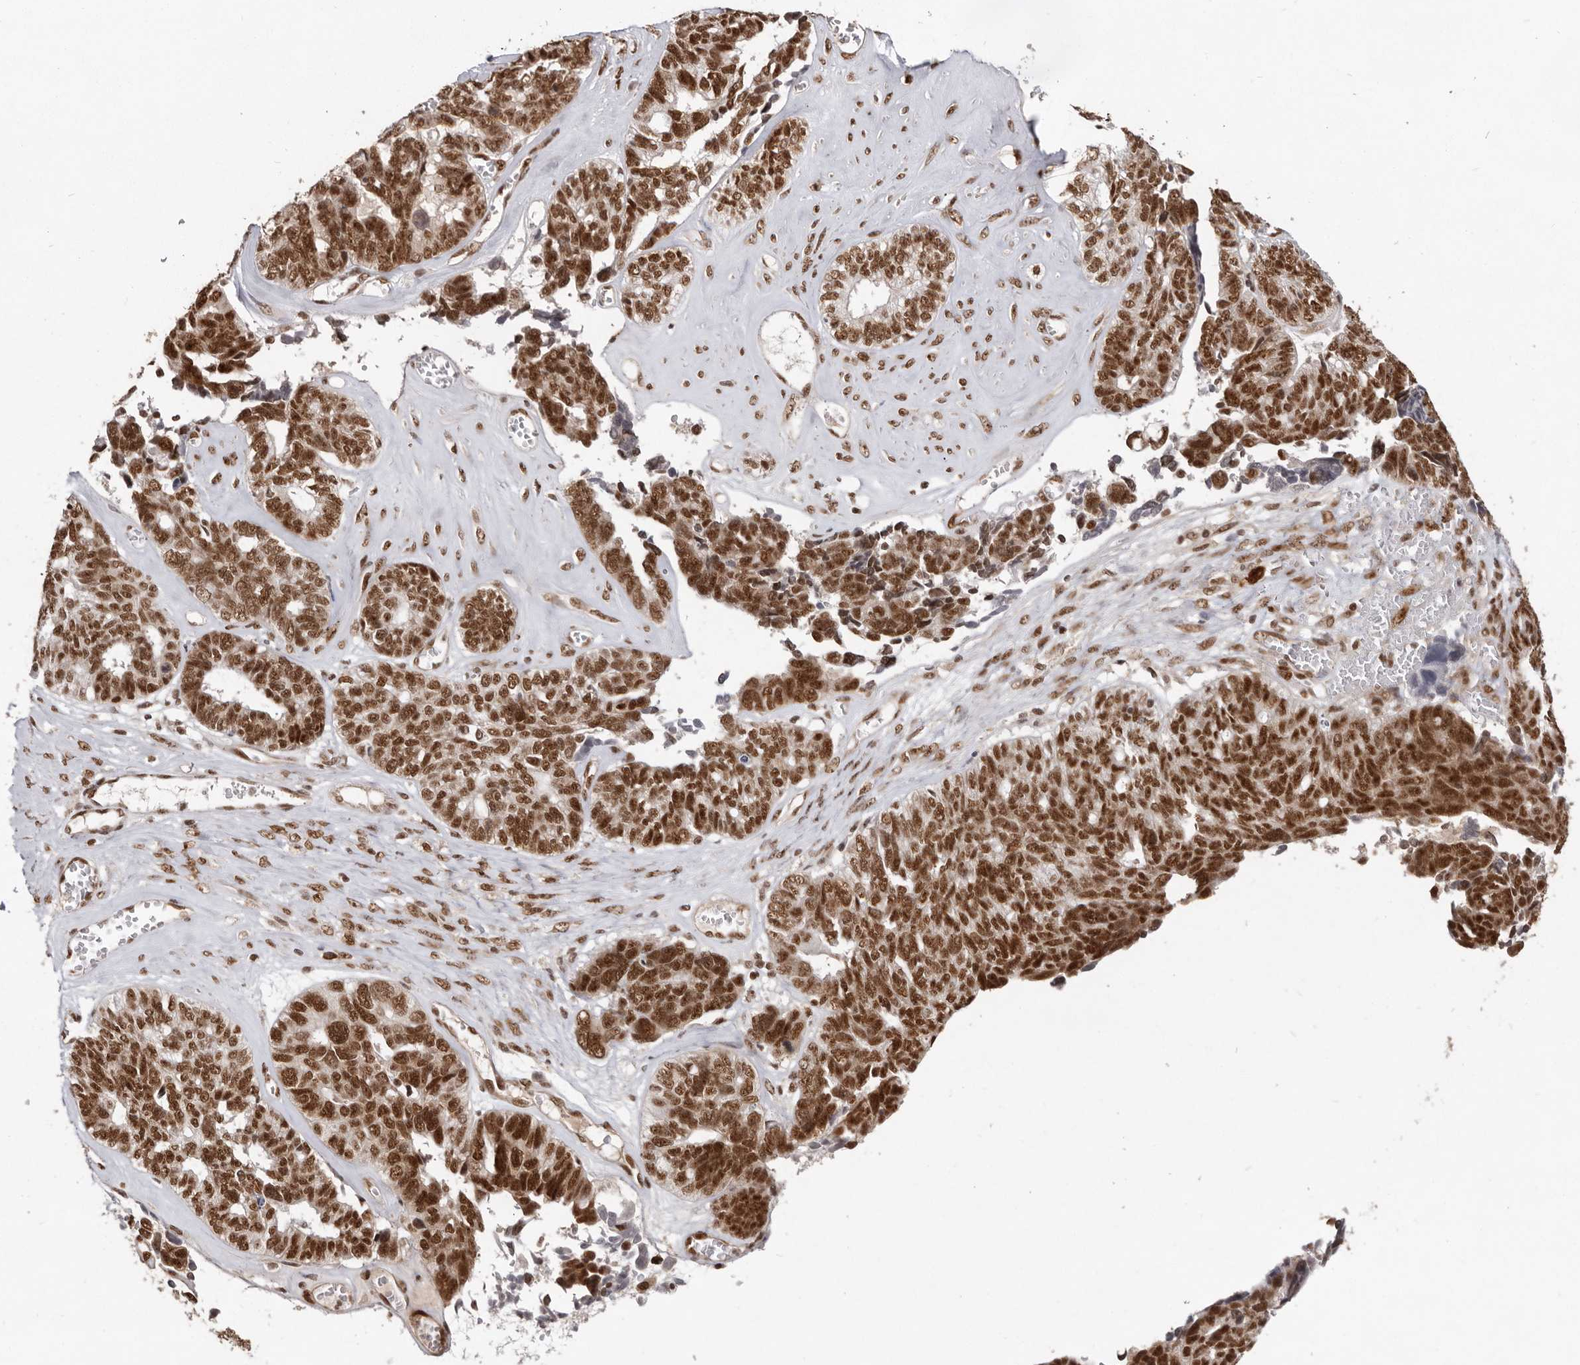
{"staining": {"intensity": "strong", "quantity": ">75%", "location": "nuclear"}, "tissue": "ovarian cancer", "cell_type": "Tumor cells", "image_type": "cancer", "snomed": [{"axis": "morphology", "description": "Cystadenocarcinoma, serous, NOS"}, {"axis": "topography", "description": "Ovary"}], "caption": "Tumor cells display high levels of strong nuclear staining in about >75% of cells in ovarian cancer (serous cystadenocarcinoma). The staining is performed using DAB (3,3'-diaminobenzidine) brown chromogen to label protein expression. The nuclei are counter-stained blue using hematoxylin.", "gene": "CHTOP", "patient": {"sex": "female", "age": 79}}